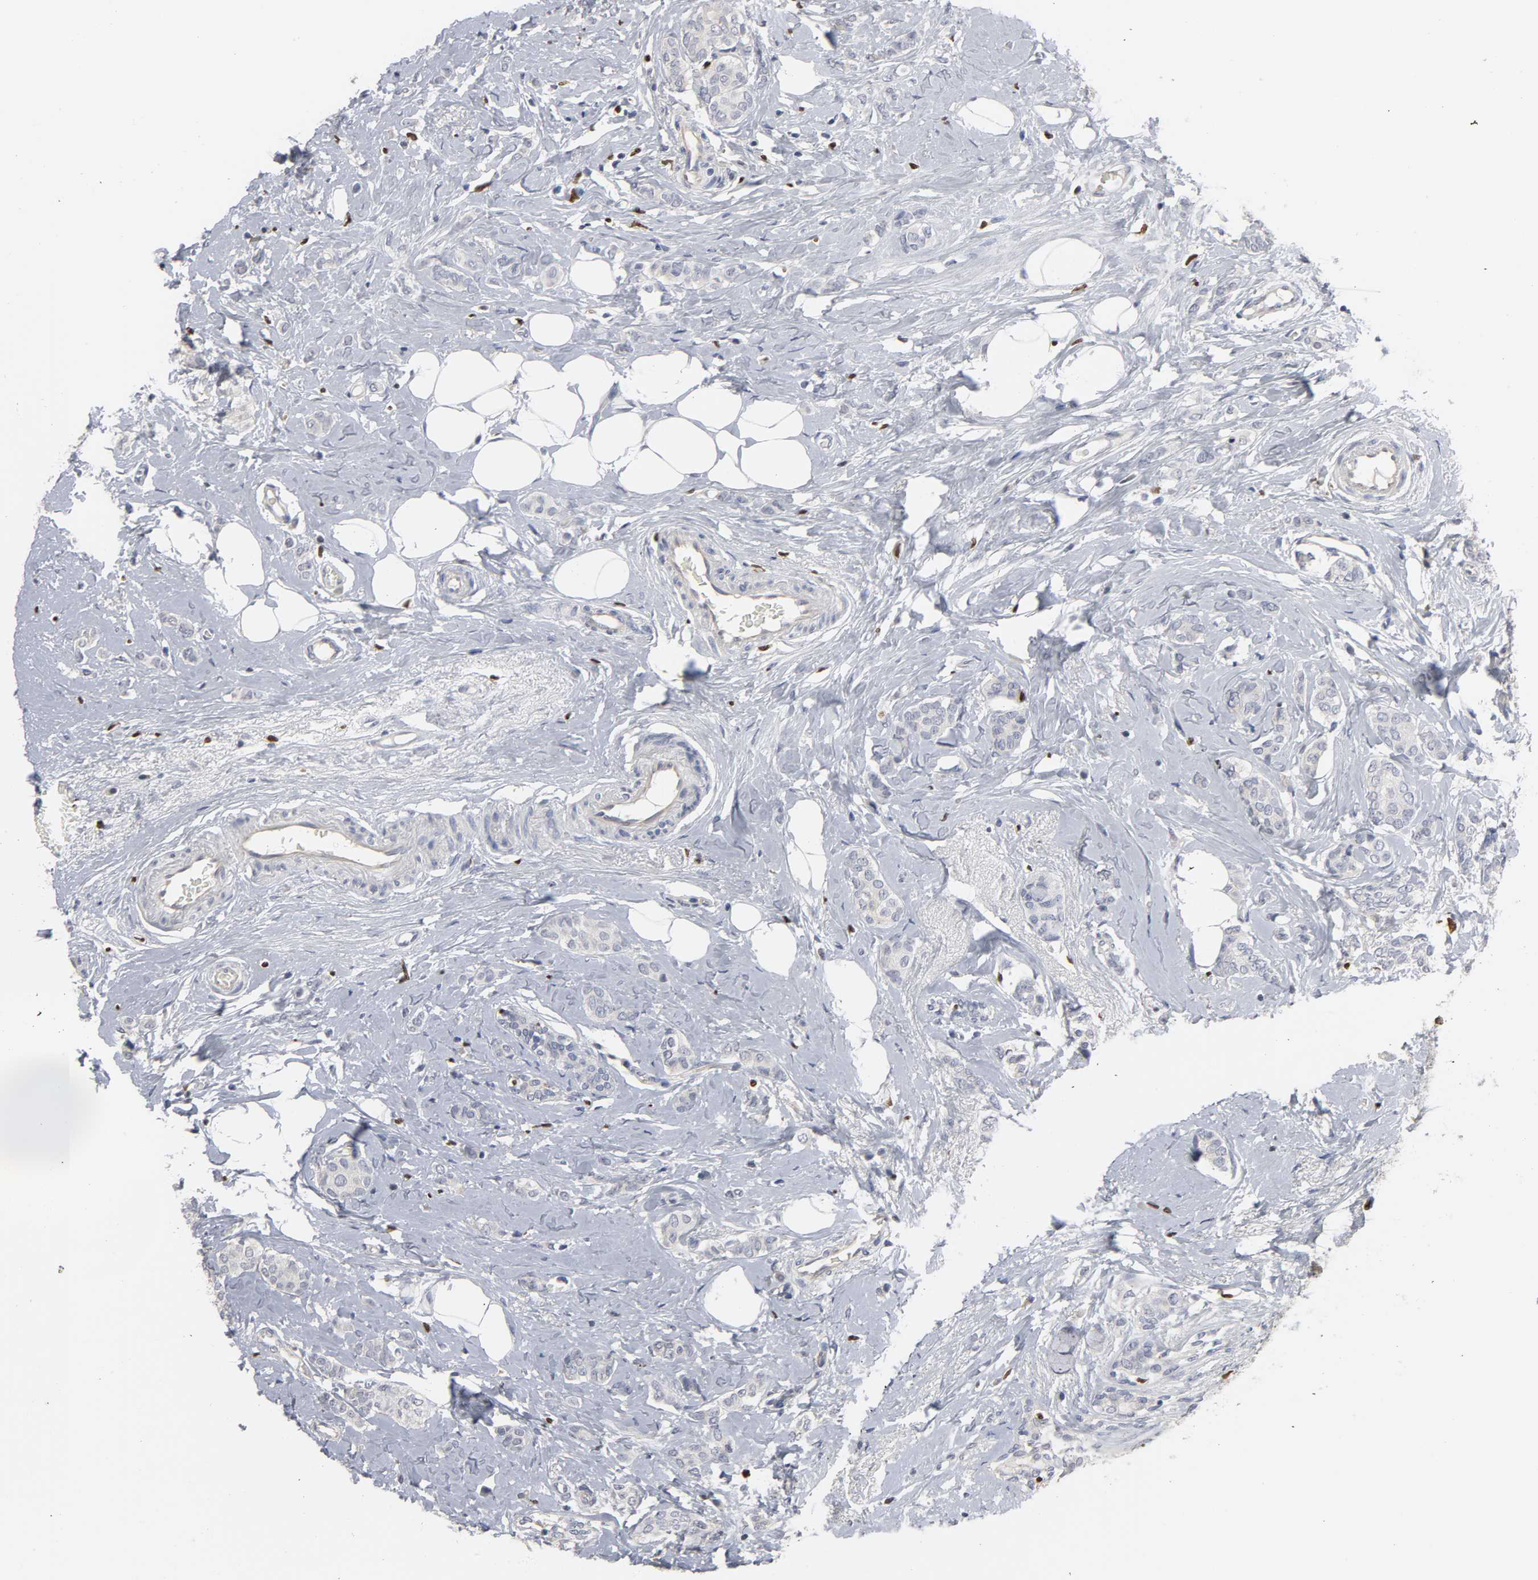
{"staining": {"intensity": "negative", "quantity": "none", "location": "none"}, "tissue": "breast cancer", "cell_type": "Tumor cells", "image_type": "cancer", "snomed": [{"axis": "morphology", "description": "Lobular carcinoma"}, {"axis": "topography", "description": "Breast"}], "caption": "A high-resolution photomicrograph shows immunohistochemistry (IHC) staining of lobular carcinoma (breast), which displays no significant staining in tumor cells.", "gene": "SPI1", "patient": {"sex": "female", "age": 60}}